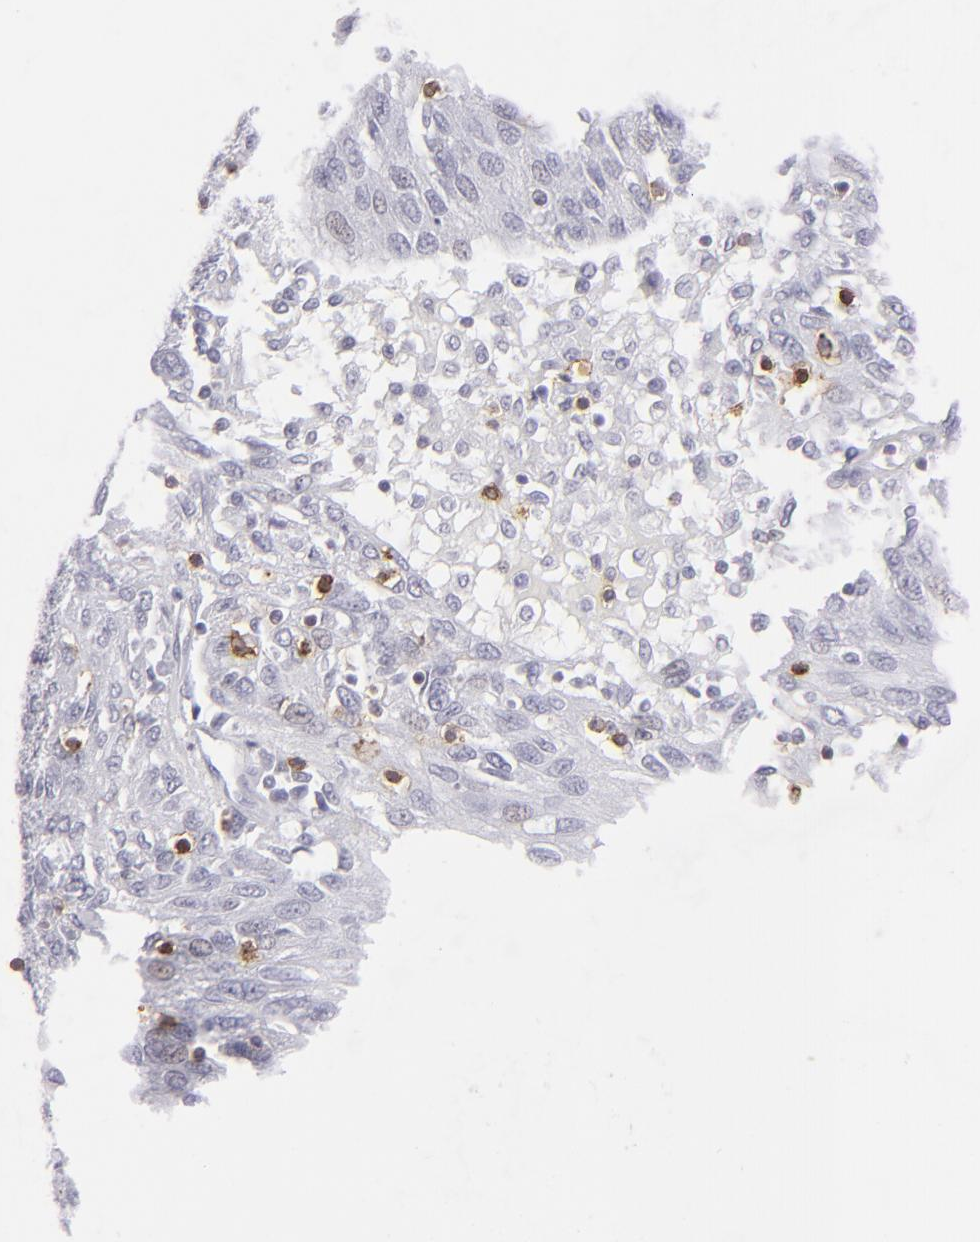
{"staining": {"intensity": "negative", "quantity": "none", "location": "none"}, "tissue": "ovarian cancer", "cell_type": "Tumor cells", "image_type": "cancer", "snomed": [{"axis": "morphology", "description": "Carcinoma, endometroid"}, {"axis": "topography", "description": "Ovary"}], "caption": "Immunohistochemical staining of human ovarian endometroid carcinoma exhibits no significant staining in tumor cells.", "gene": "CD7", "patient": {"sex": "female", "age": 50}}